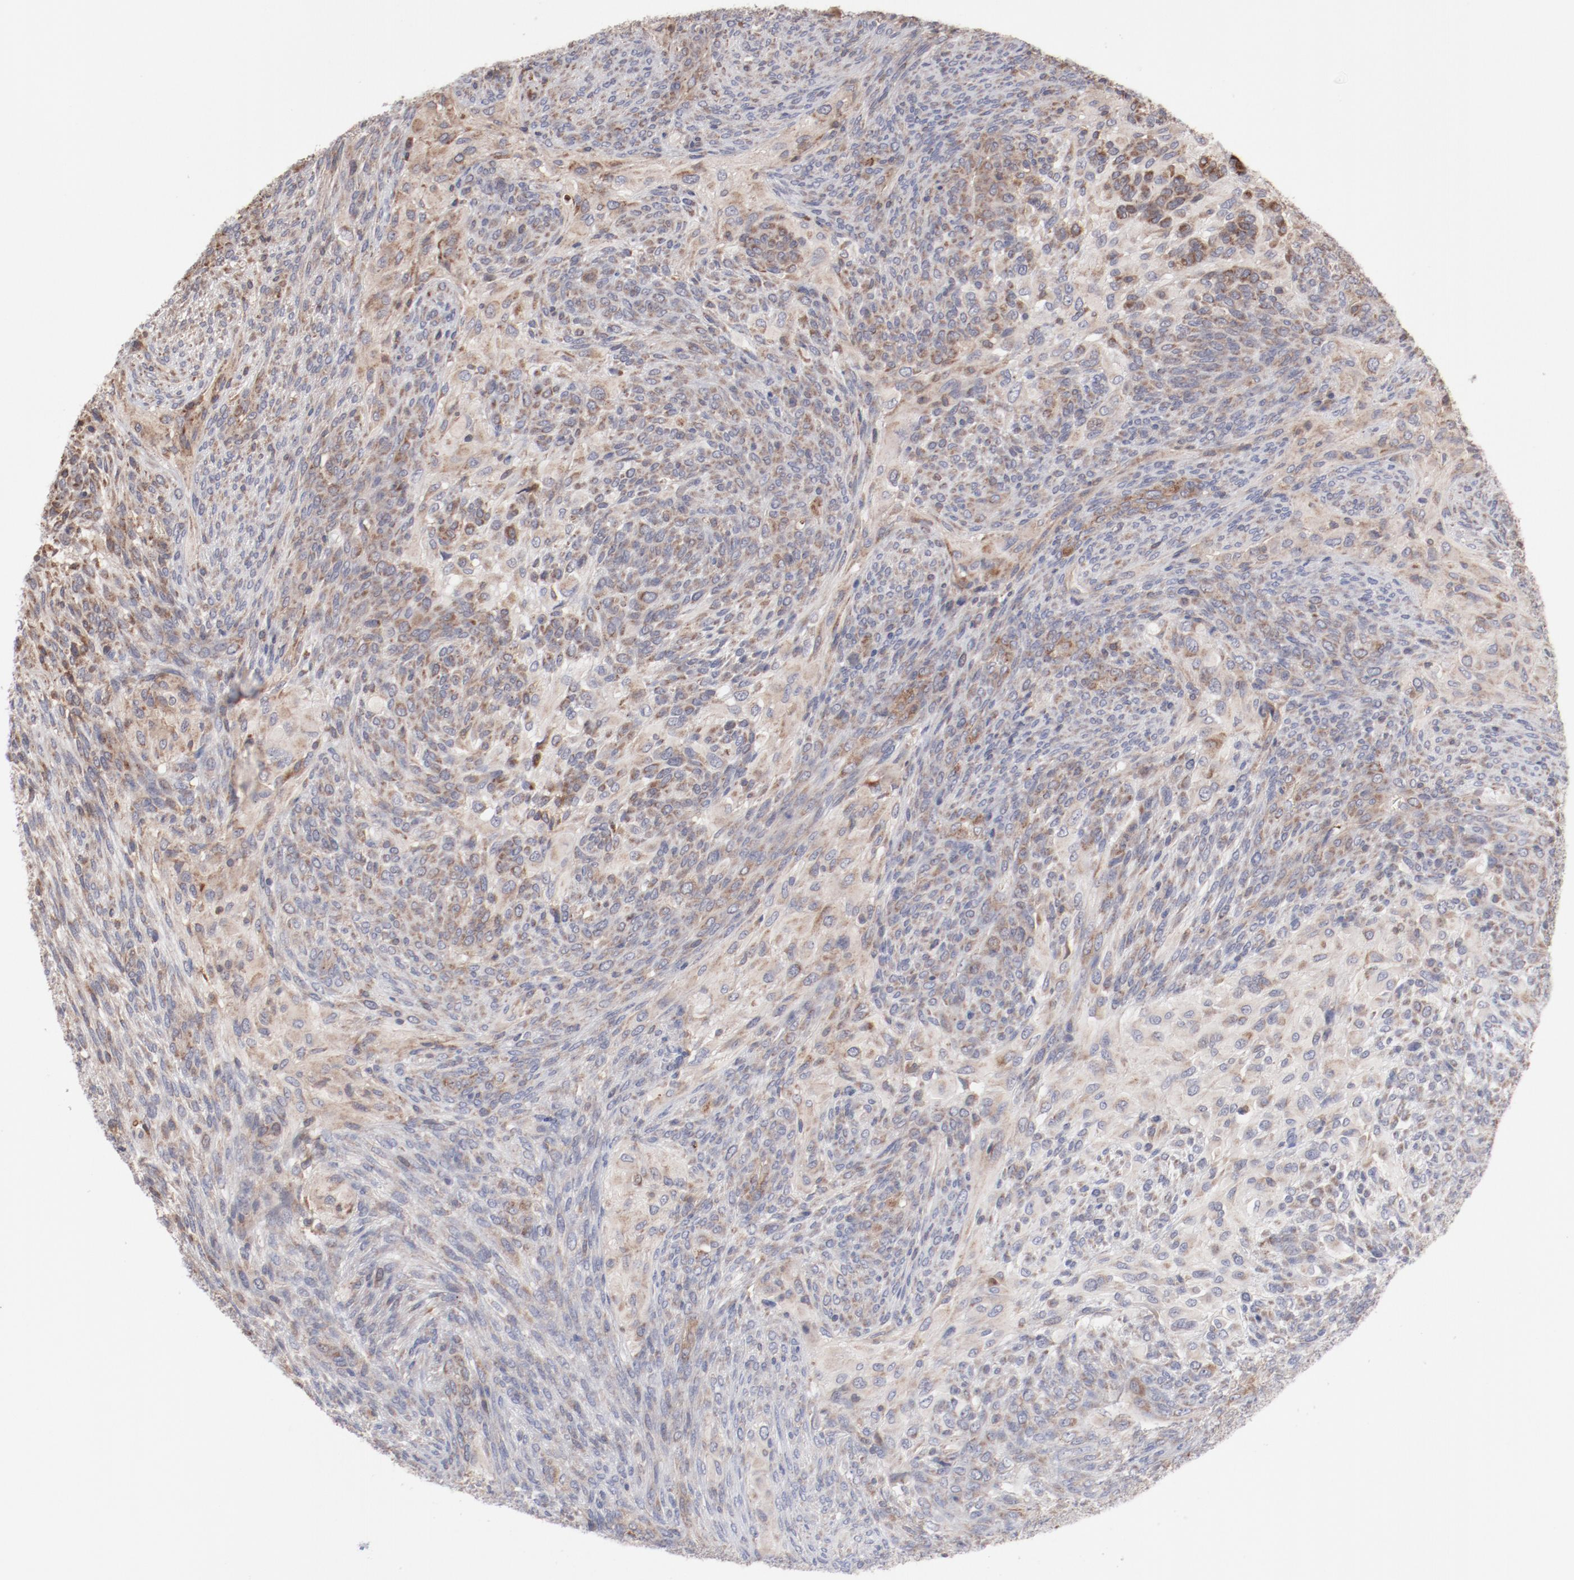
{"staining": {"intensity": "moderate", "quantity": ">75%", "location": "cytoplasmic/membranous"}, "tissue": "glioma", "cell_type": "Tumor cells", "image_type": "cancer", "snomed": [{"axis": "morphology", "description": "Glioma, malignant, High grade"}, {"axis": "topography", "description": "Cerebral cortex"}], "caption": "The image exhibits a brown stain indicating the presence of a protein in the cytoplasmic/membranous of tumor cells in malignant glioma (high-grade).", "gene": "PPFIBP2", "patient": {"sex": "female", "age": 55}}